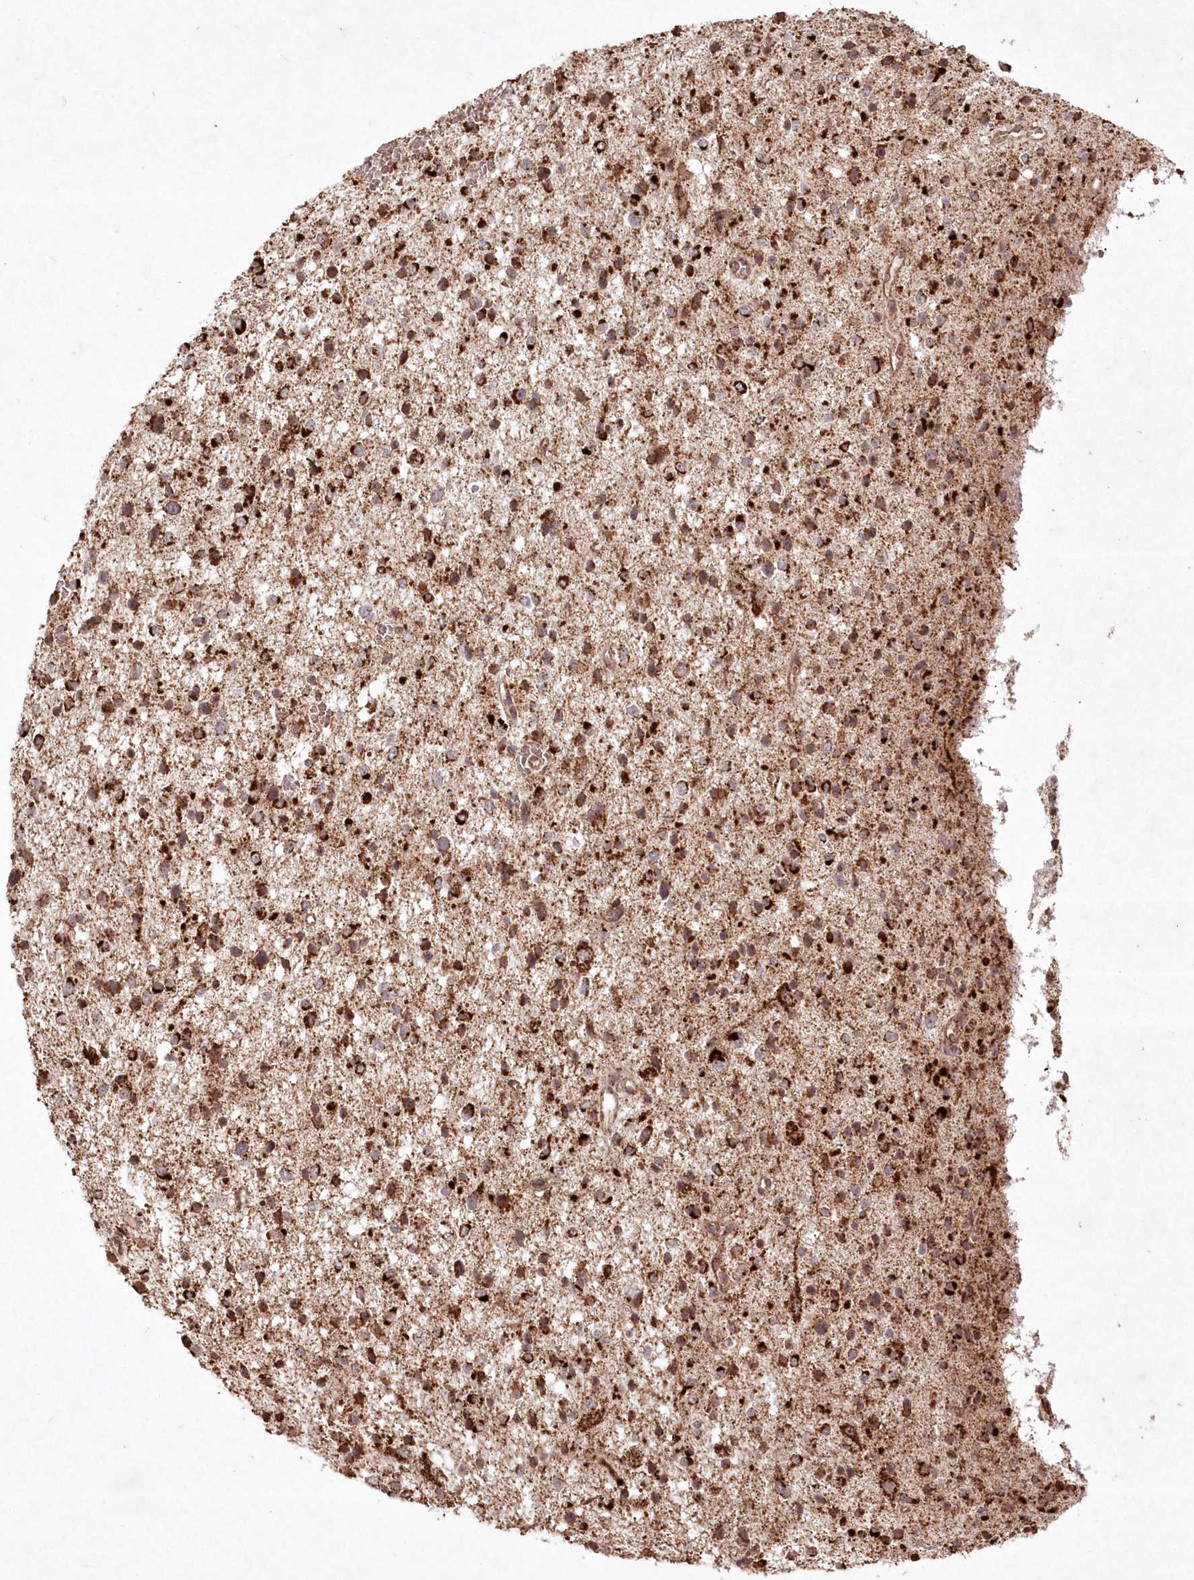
{"staining": {"intensity": "strong", "quantity": "25%-75%", "location": "cytoplasmic/membranous"}, "tissue": "glioma", "cell_type": "Tumor cells", "image_type": "cancer", "snomed": [{"axis": "morphology", "description": "Glioma, malignant, Low grade"}, {"axis": "topography", "description": "Brain"}], "caption": "Protein expression analysis of human glioma reveals strong cytoplasmic/membranous positivity in approximately 25%-75% of tumor cells.", "gene": "LRPPRC", "patient": {"sex": "female", "age": 37}}